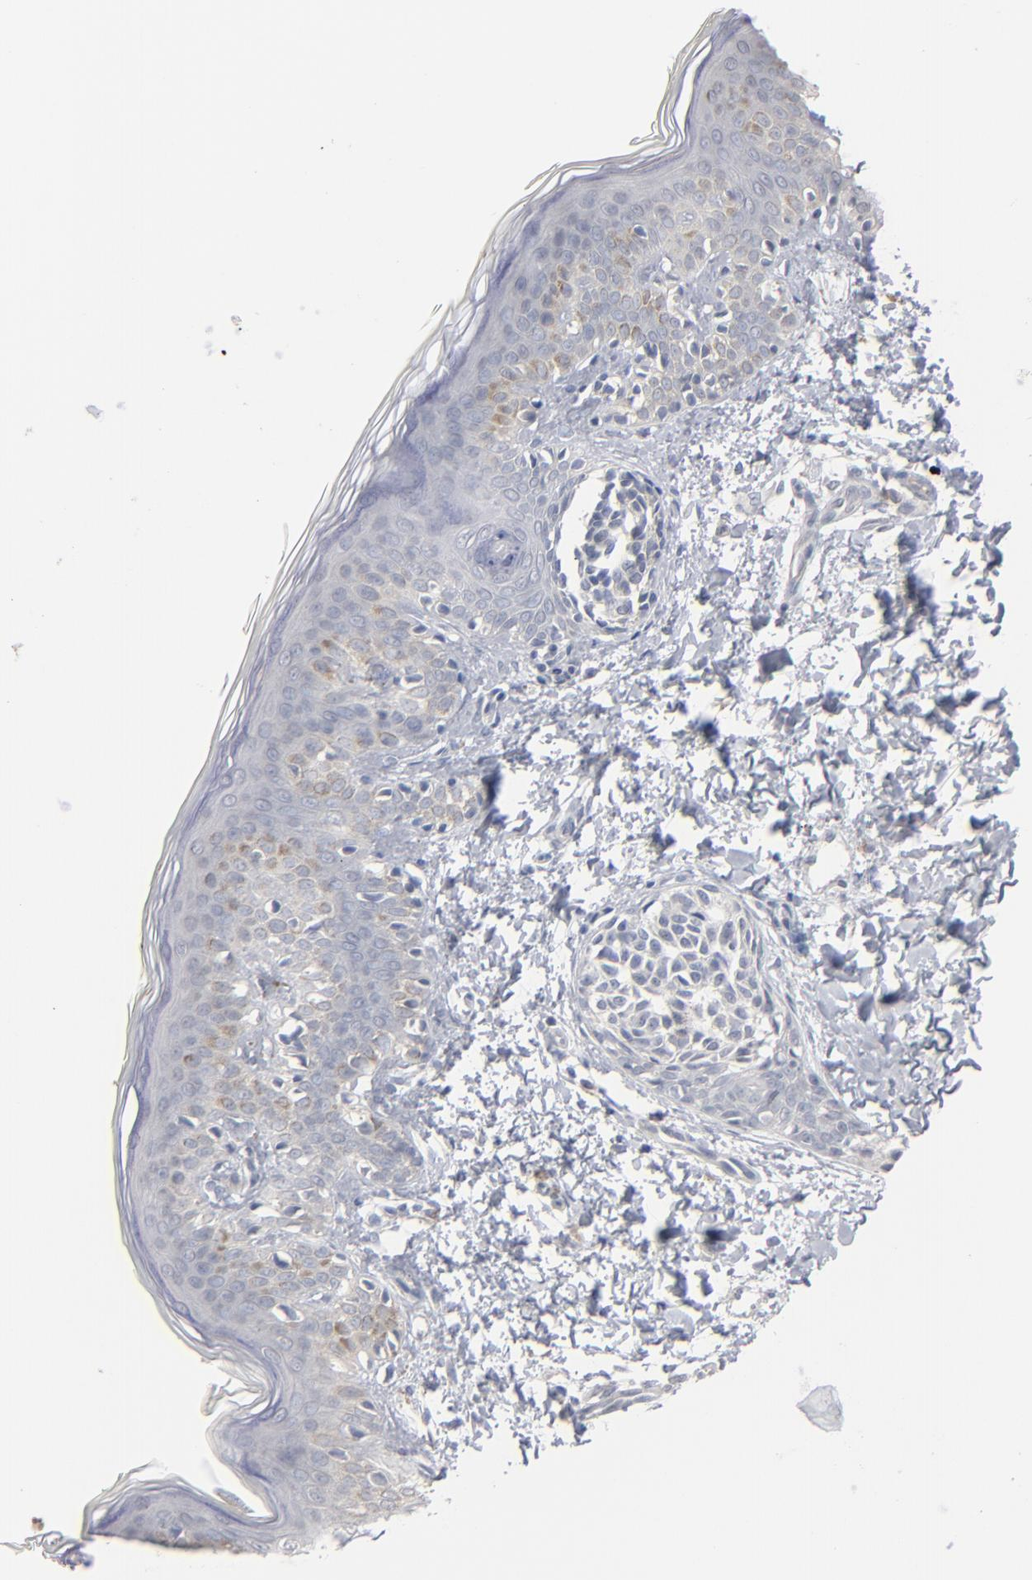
{"staining": {"intensity": "negative", "quantity": "none", "location": "none"}, "tissue": "skin", "cell_type": "Fibroblasts", "image_type": "normal", "snomed": [{"axis": "morphology", "description": "Normal tissue, NOS"}, {"axis": "topography", "description": "Skin"}], "caption": "Fibroblasts show no significant protein staining in normal skin. The staining was performed using DAB to visualize the protein expression in brown, while the nuclei were stained in blue with hematoxylin (Magnification: 20x).", "gene": "STAT4", "patient": {"sex": "female", "age": 4}}